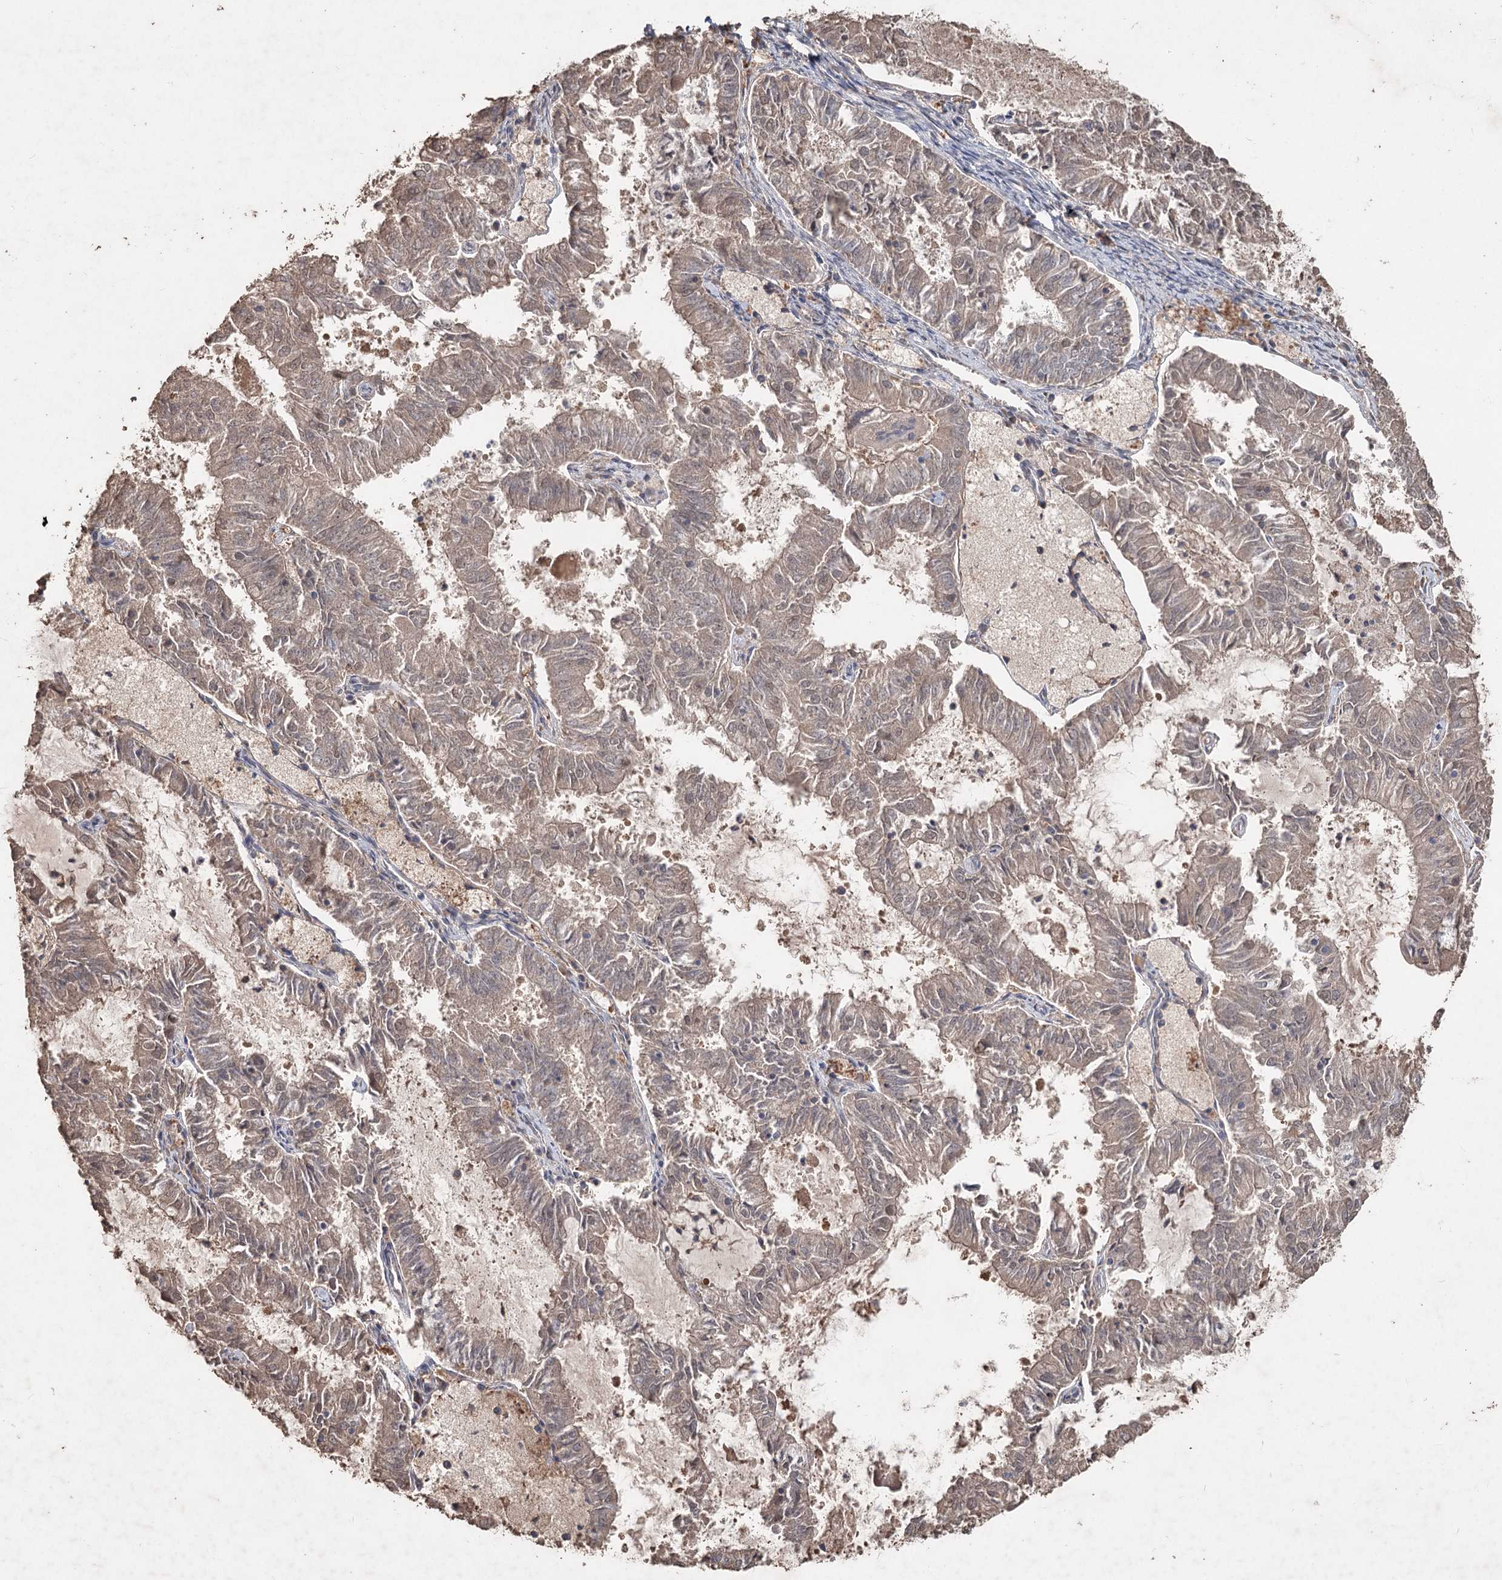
{"staining": {"intensity": "weak", "quantity": ">75%", "location": "cytoplasmic/membranous"}, "tissue": "endometrial cancer", "cell_type": "Tumor cells", "image_type": "cancer", "snomed": [{"axis": "morphology", "description": "Adenocarcinoma, NOS"}, {"axis": "topography", "description": "Endometrium"}], "caption": "Immunohistochemical staining of endometrial cancer (adenocarcinoma) displays weak cytoplasmic/membranous protein staining in about >75% of tumor cells. The staining was performed using DAB, with brown indicating positive protein expression. Nuclei are stained blue with hematoxylin.", "gene": "FBXO7", "patient": {"sex": "female", "age": 57}}